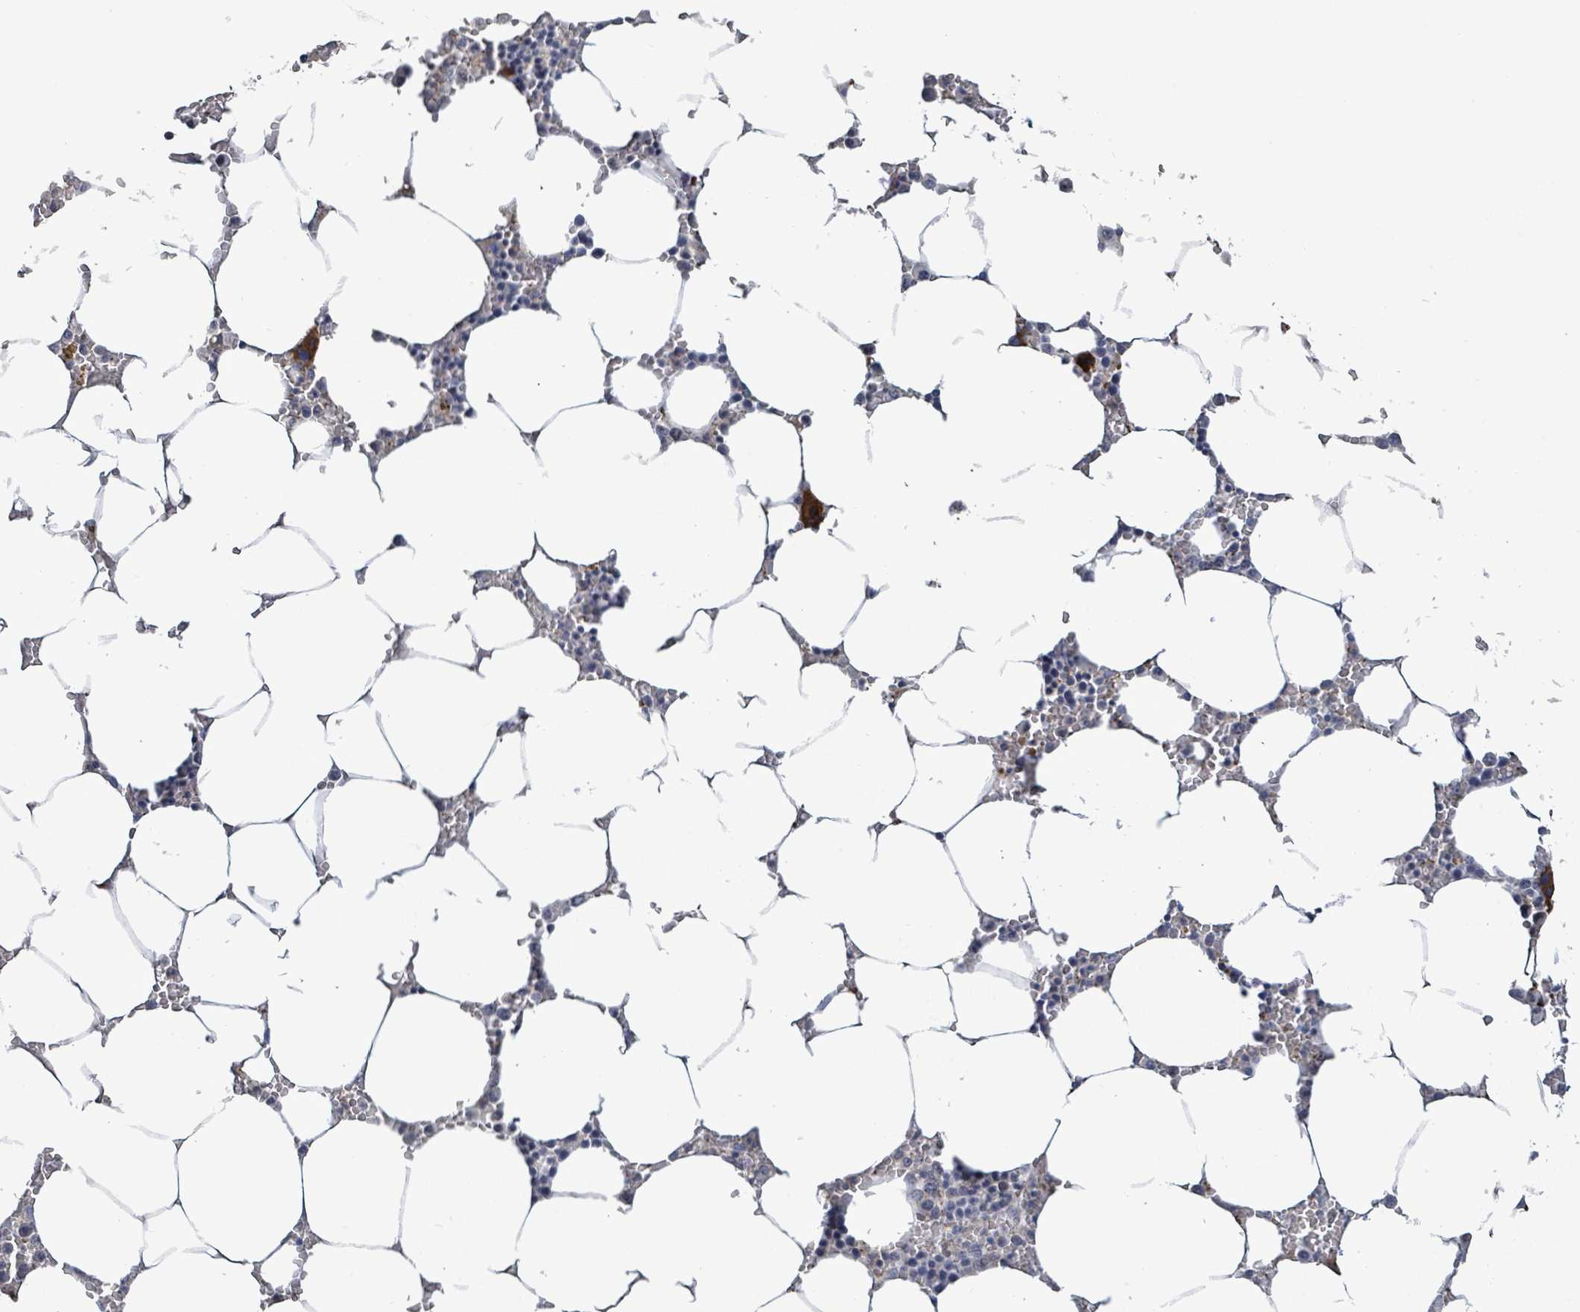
{"staining": {"intensity": "strong", "quantity": "<25%", "location": "cytoplasmic/membranous"}, "tissue": "bone marrow", "cell_type": "Hematopoietic cells", "image_type": "normal", "snomed": [{"axis": "morphology", "description": "Normal tissue, NOS"}, {"axis": "topography", "description": "Bone marrow"}], "caption": "The micrograph reveals a brown stain indicating the presence of a protein in the cytoplasmic/membranous of hematopoietic cells in bone marrow. The staining was performed using DAB to visualize the protein expression in brown, while the nuclei were stained in blue with hematoxylin (Magnification: 20x).", "gene": "HRAS", "patient": {"sex": "male", "age": 70}}